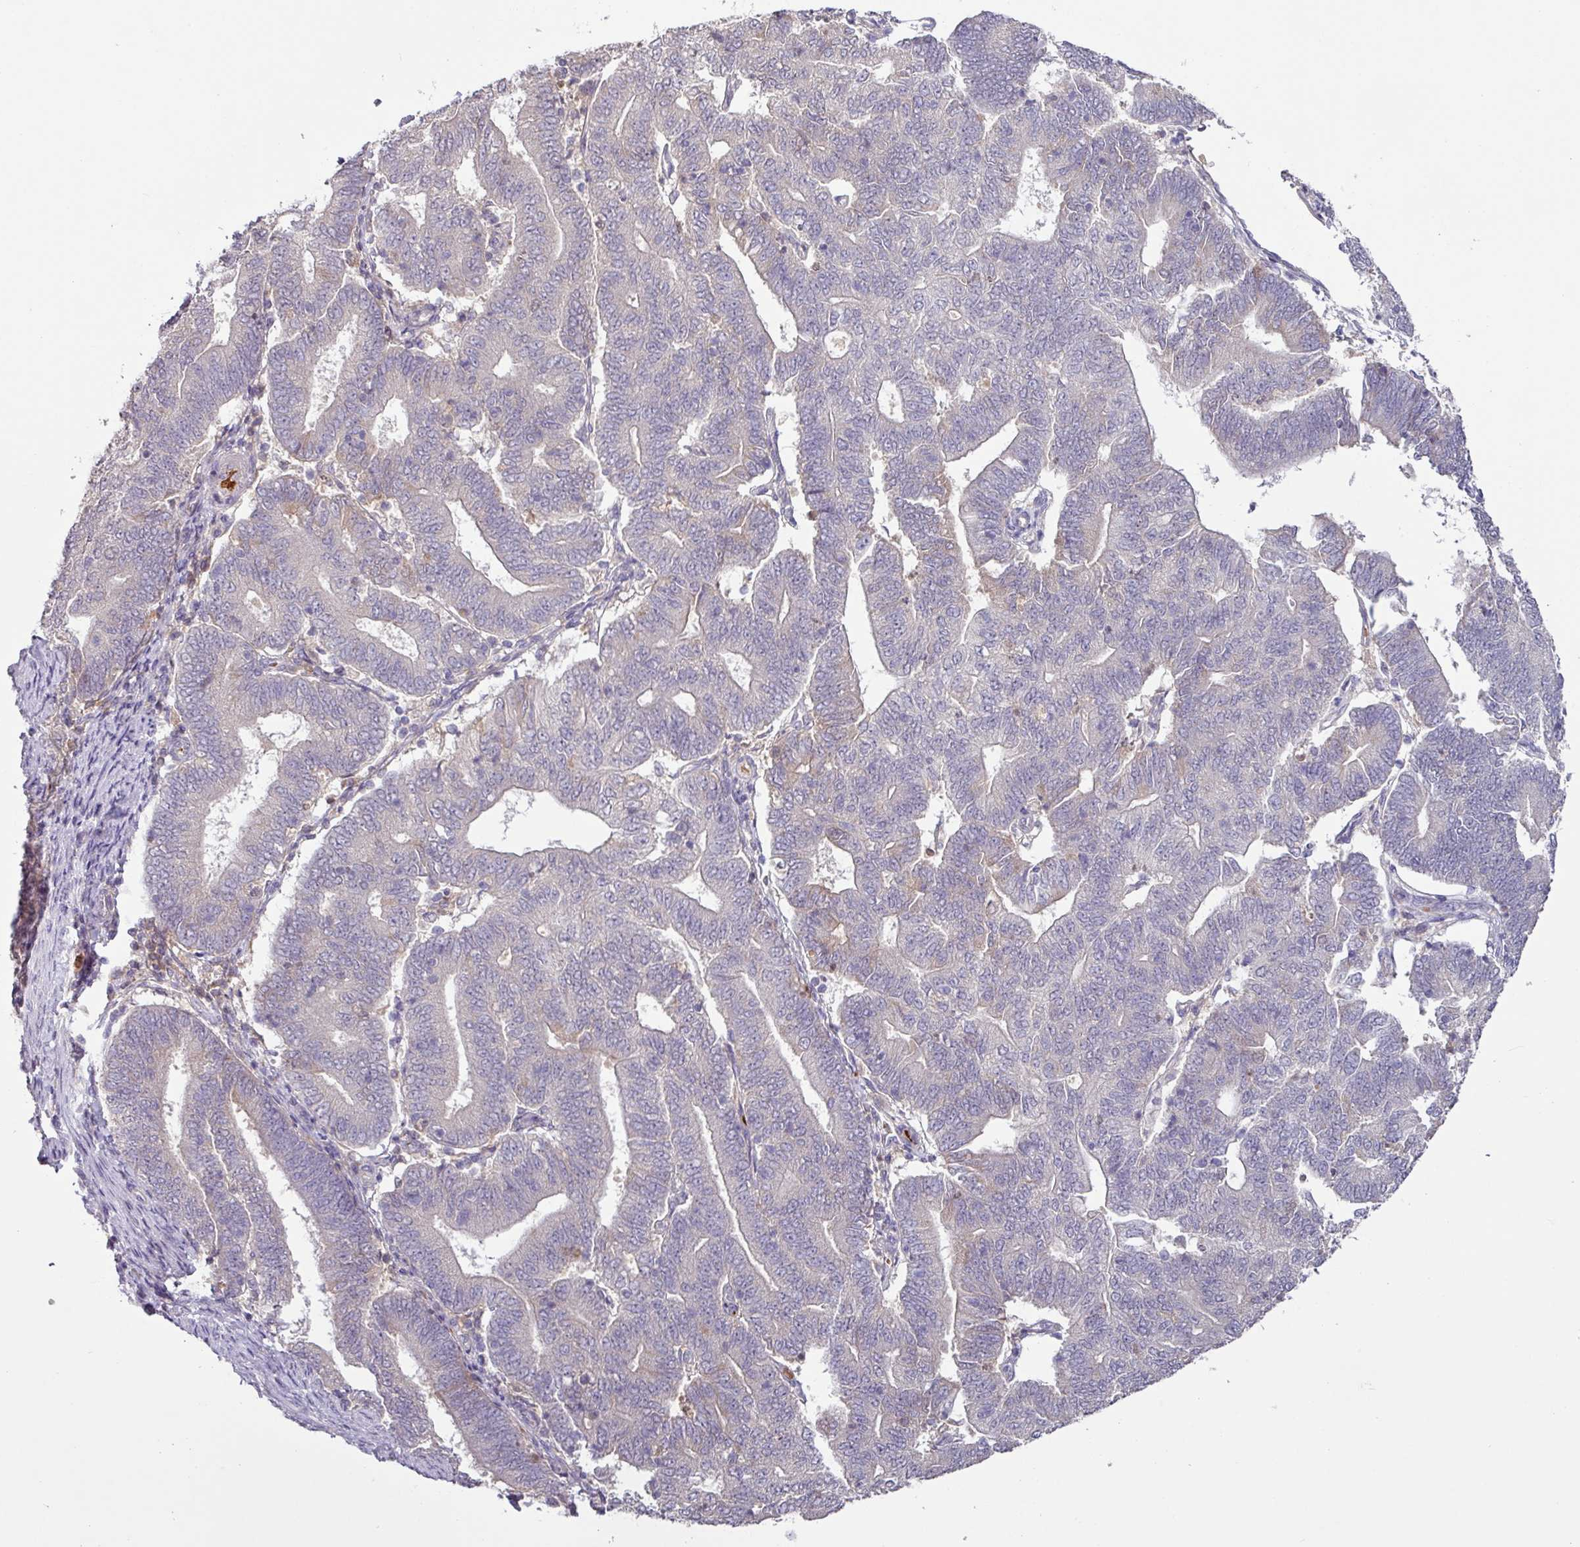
{"staining": {"intensity": "negative", "quantity": "none", "location": "none"}, "tissue": "endometrial cancer", "cell_type": "Tumor cells", "image_type": "cancer", "snomed": [{"axis": "morphology", "description": "Adenocarcinoma, NOS"}, {"axis": "topography", "description": "Endometrium"}], "caption": "This is a micrograph of immunohistochemistry staining of endometrial adenocarcinoma, which shows no staining in tumor cells.", "gene": "SLC5A10", "patient": {"sex": "female", "age": 70}}